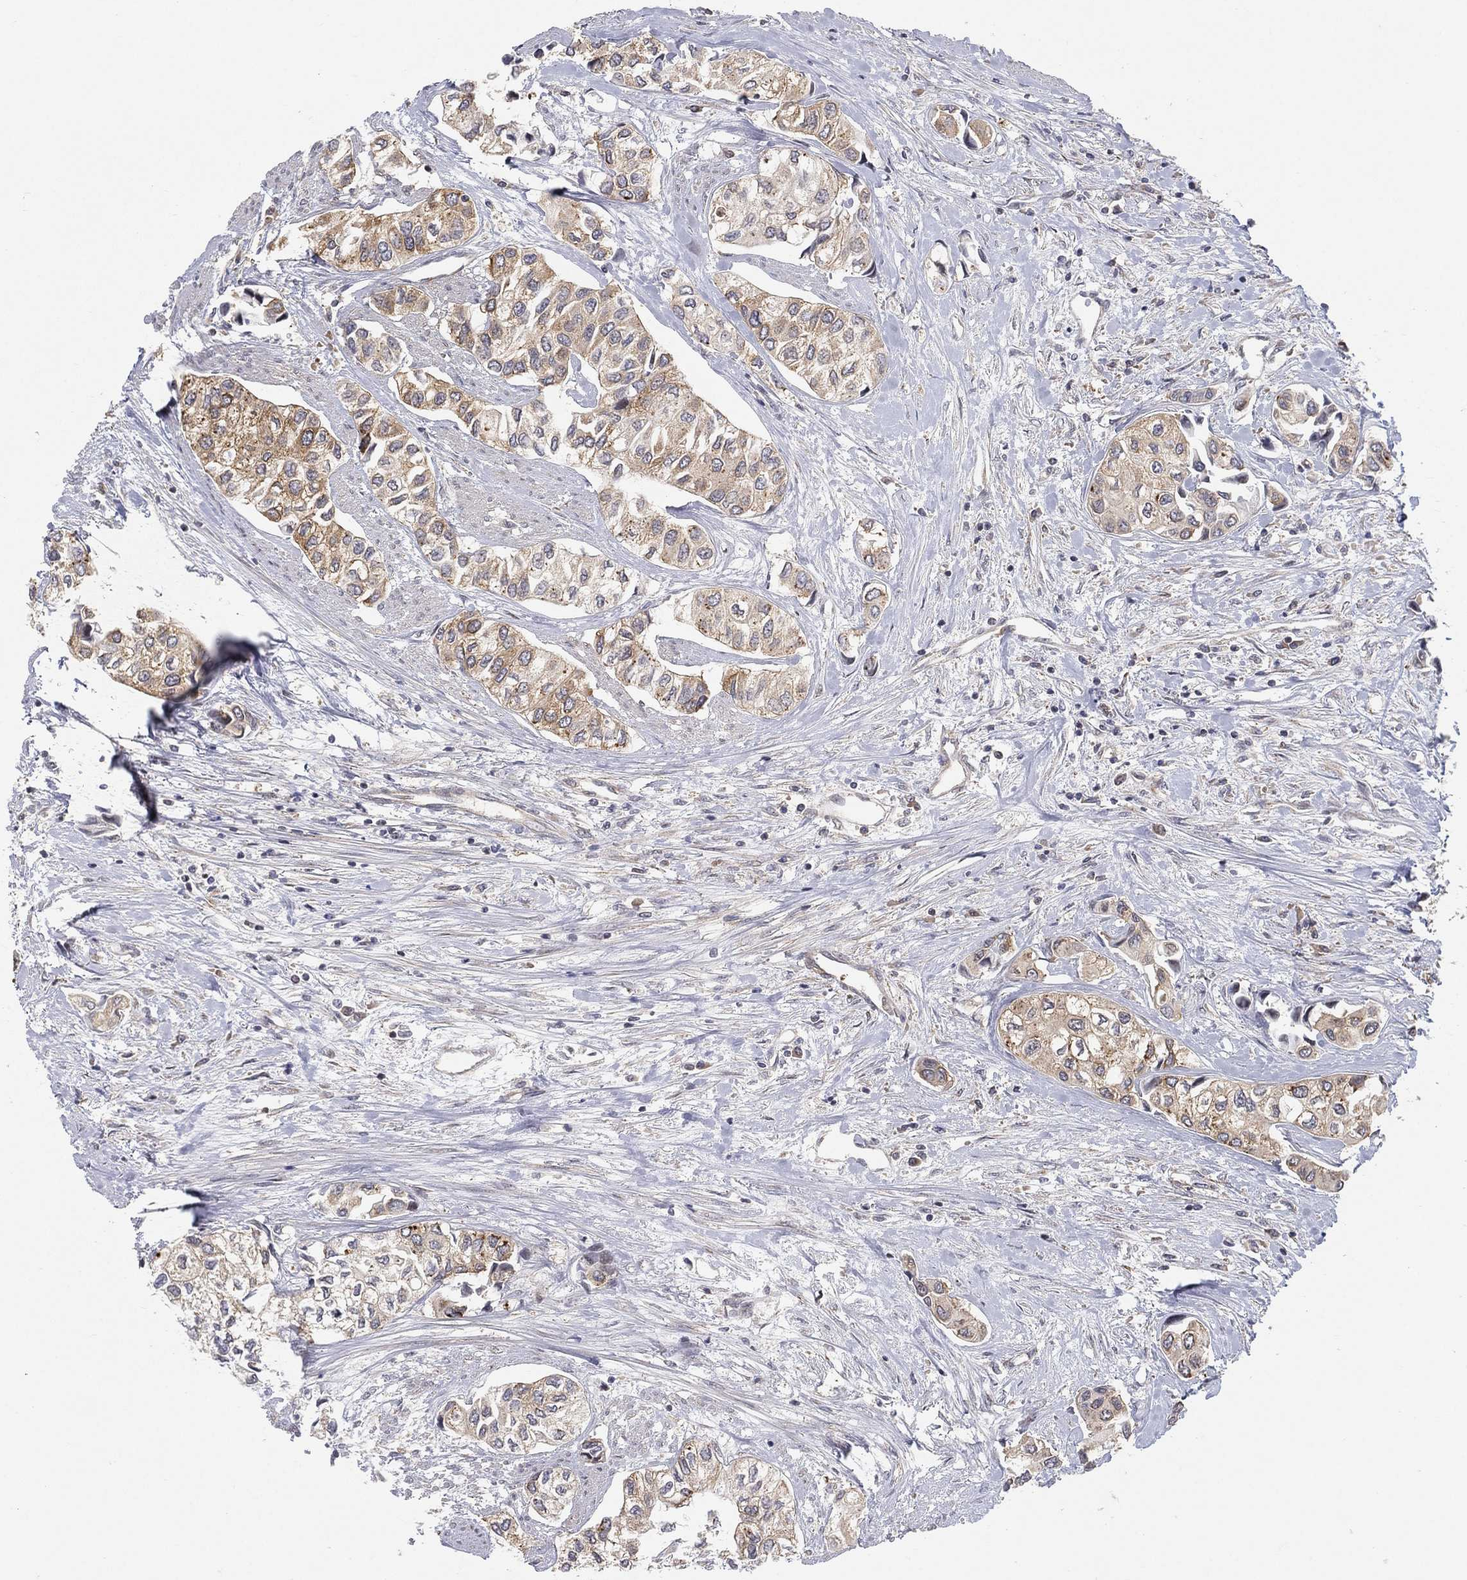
{"staining": {"intensity": "moderate", "quantity": "25%-75%", "location": "cytoplasmic/membranous"}, "tissue": "urothelial cancer", "cell_type": "Tumor cells", "image_type": "cancer", "snomed": [{"axis": "morphology", "description": "Urothelial carcinoma, High grade"}, {"axis": "topography", "description": "Urinary bladder"}], "caption": "IHC histopathology image of human urothelial cancer stained for a protein (brown), which displays medium levels of moderate cytoplasmic/membranous expression in approximately 25%-75% of tumor cells.", "gene": "TMTC4", "patient": {"sex": "male", "age": 73}}